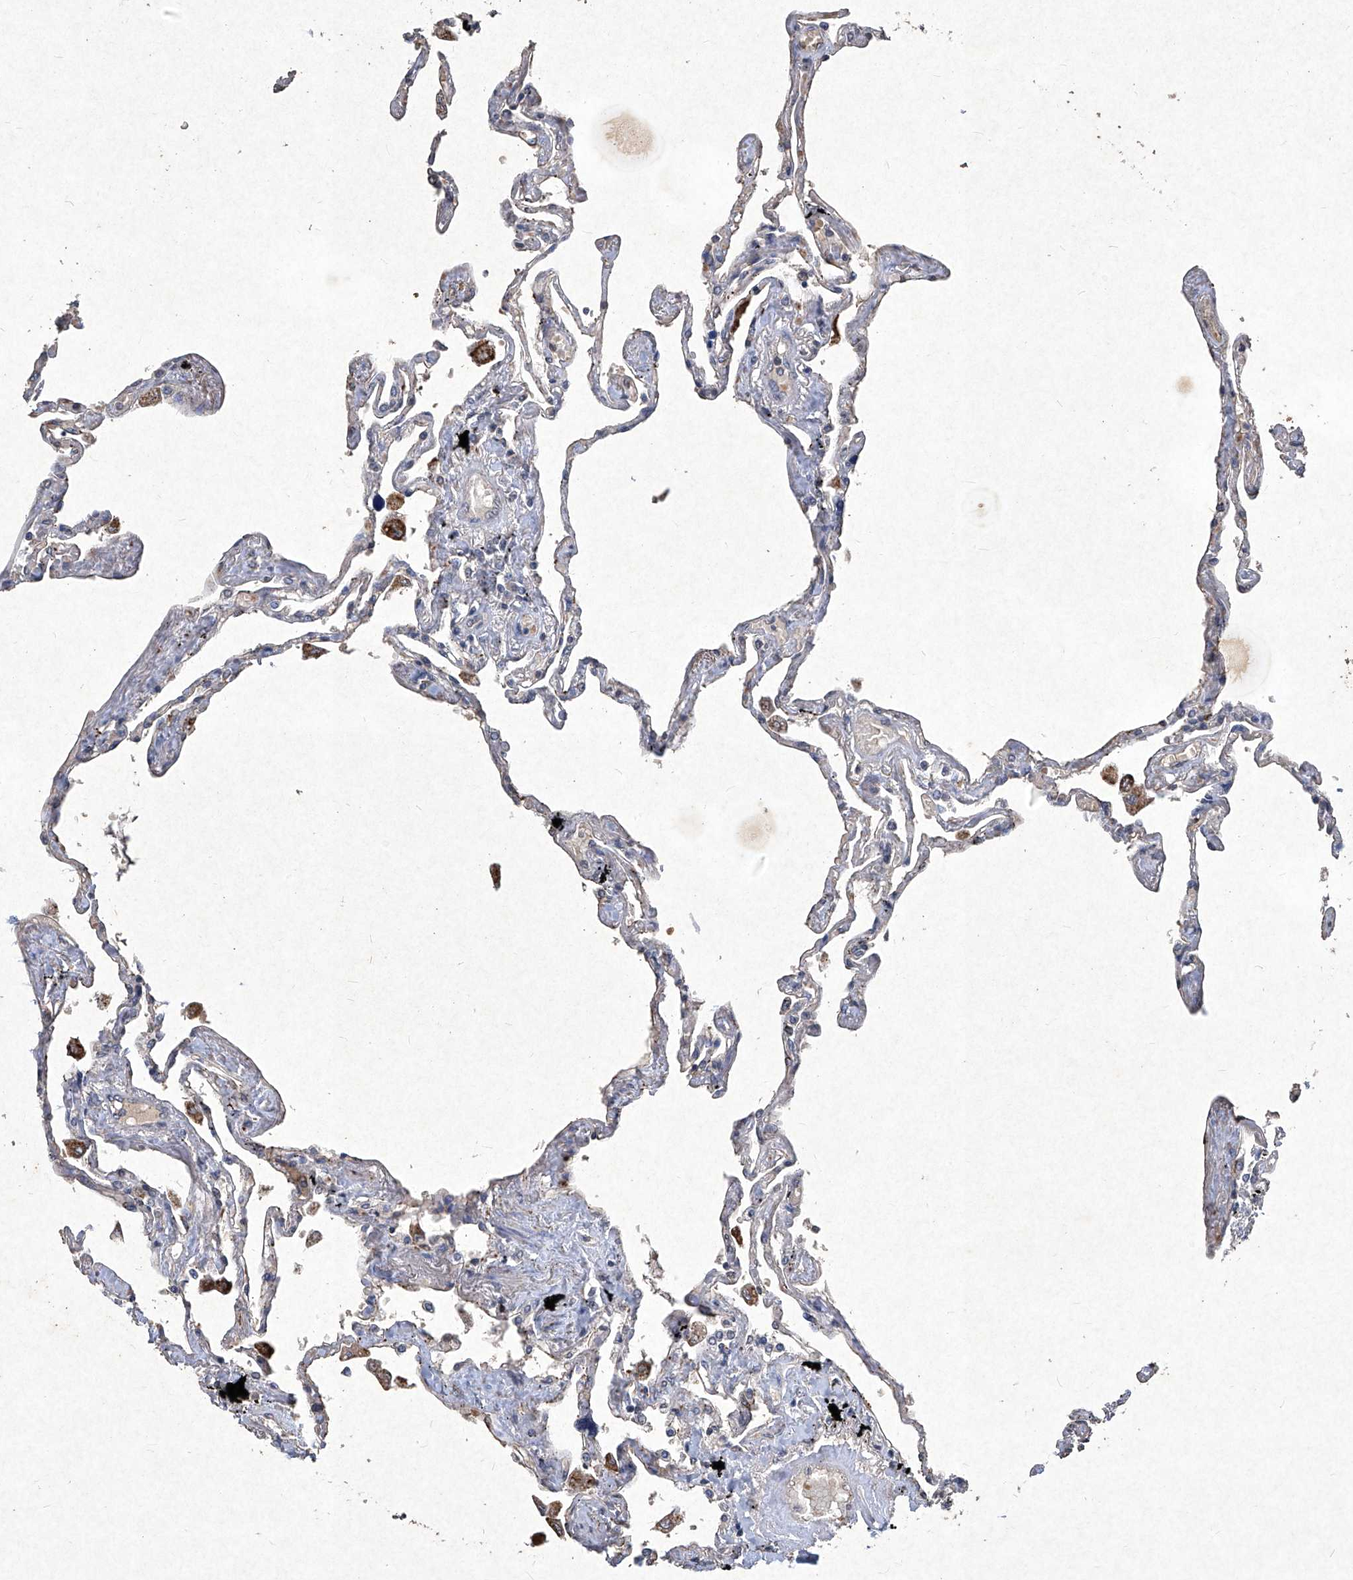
{"staining": {"intensity": "negative", "quantity": "none", "location": "none"}, "tissue": "lung", "cell_type": "Alveolar cells", "image_type": "normal", "snomed": [{"axis": "morphology", "description": "Normal tissue, NOS"}, {"axis": "topography", "description": "Lung"}], "caption": "Protein analysis of unremarkable lung exhibits no significant staining in alveolar cells. Nuclei are stained in blue.", "gene": "MED16", "patient": {"sex": "female", "age": 67}}